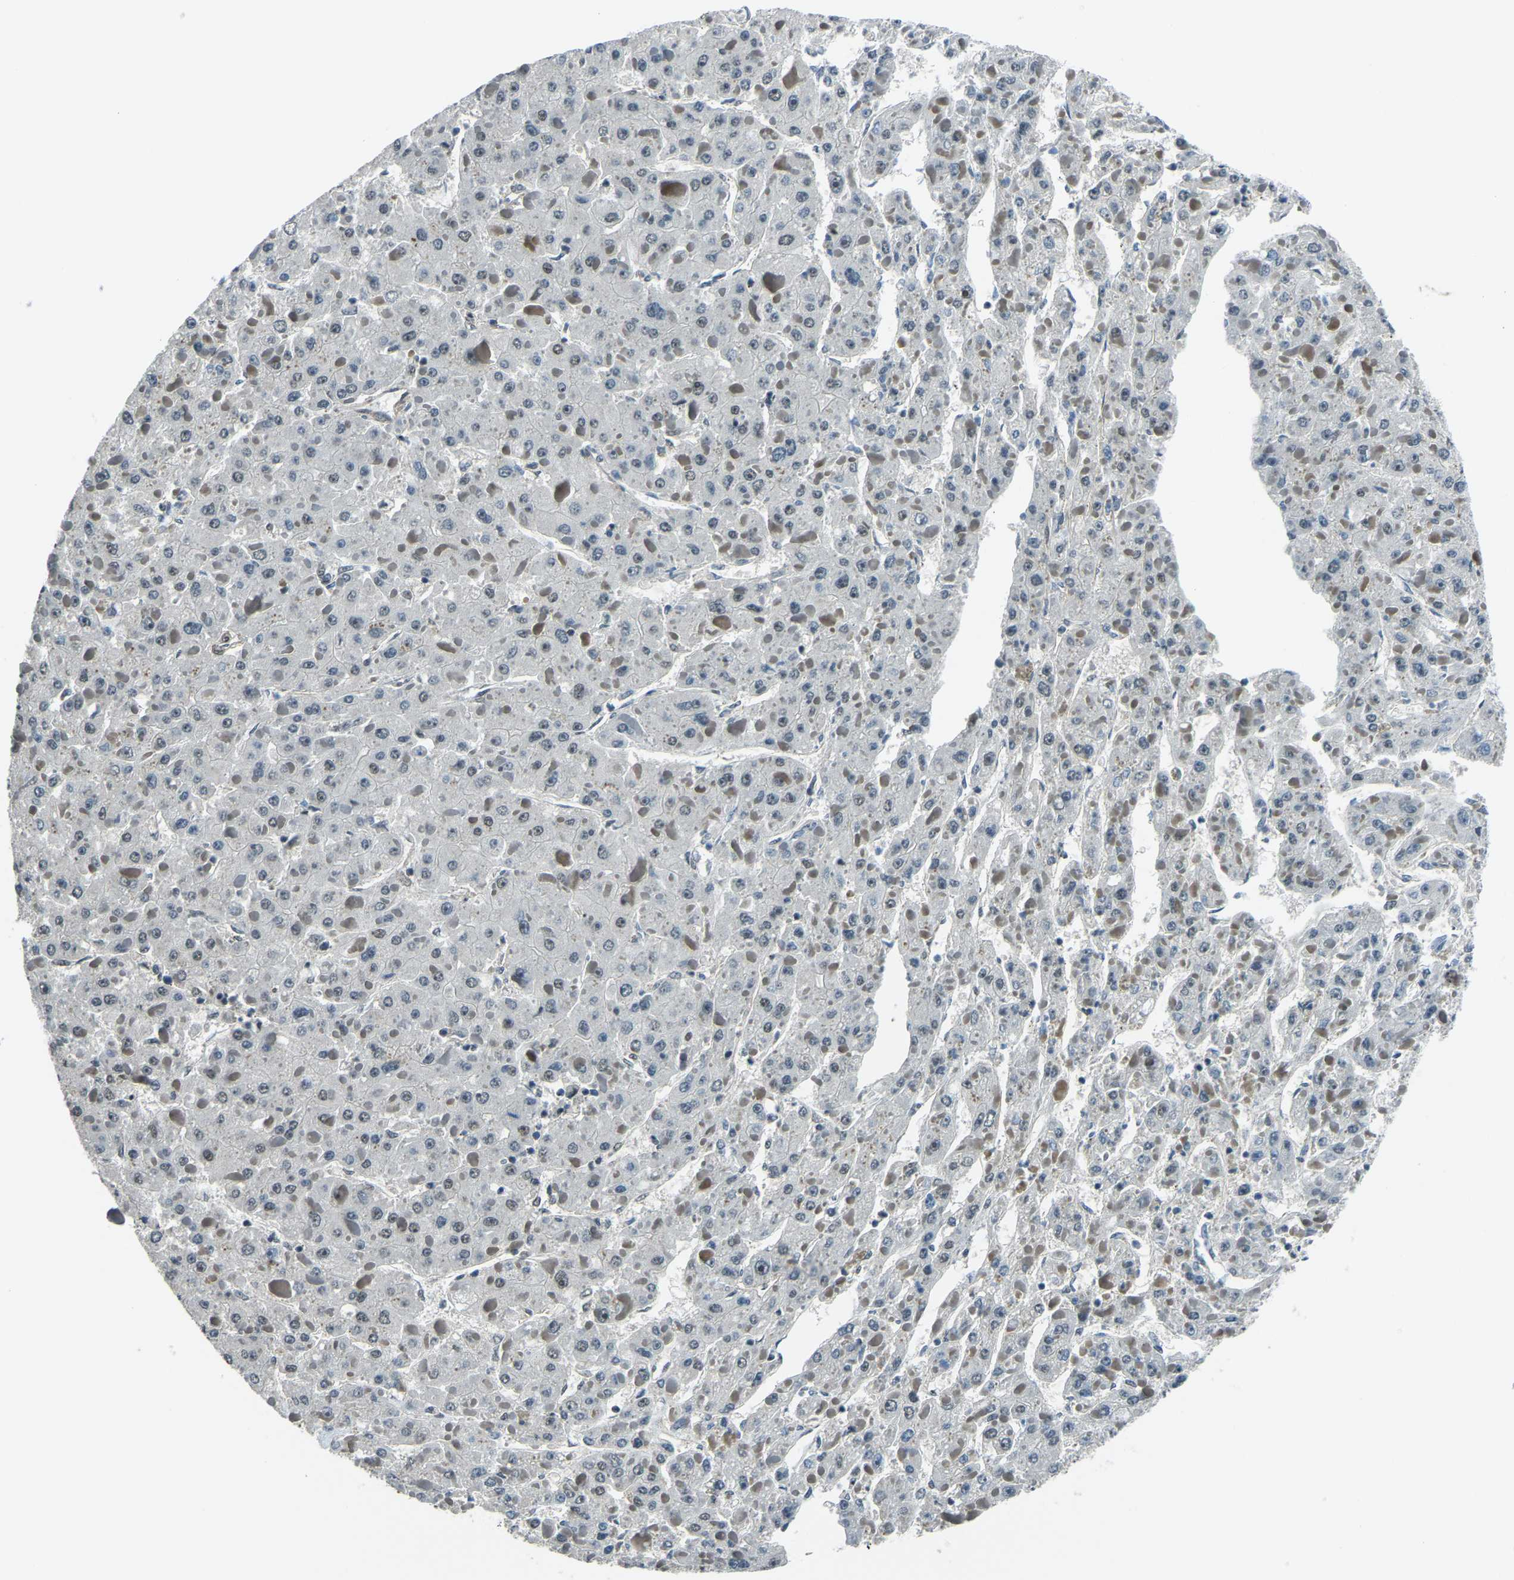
{"staining": {"intensity": "negative", "quantity": "none", "location": "none"}, "tissue": "liver cancer", "cell_type": "Tumor cells", "image_type": "cancer", "snomed": [{"axis": "morphology", "description": "Carcinoma, Hepatocellular, NOS"}, {"axis": "topography", "description": "Liver"}], "caption": "Immunohistochemical staining of human liver cancer displays no significant positivity in tumor cells.", "gene": "PRCC", "patient": {"sex": "female", "age": 73}}